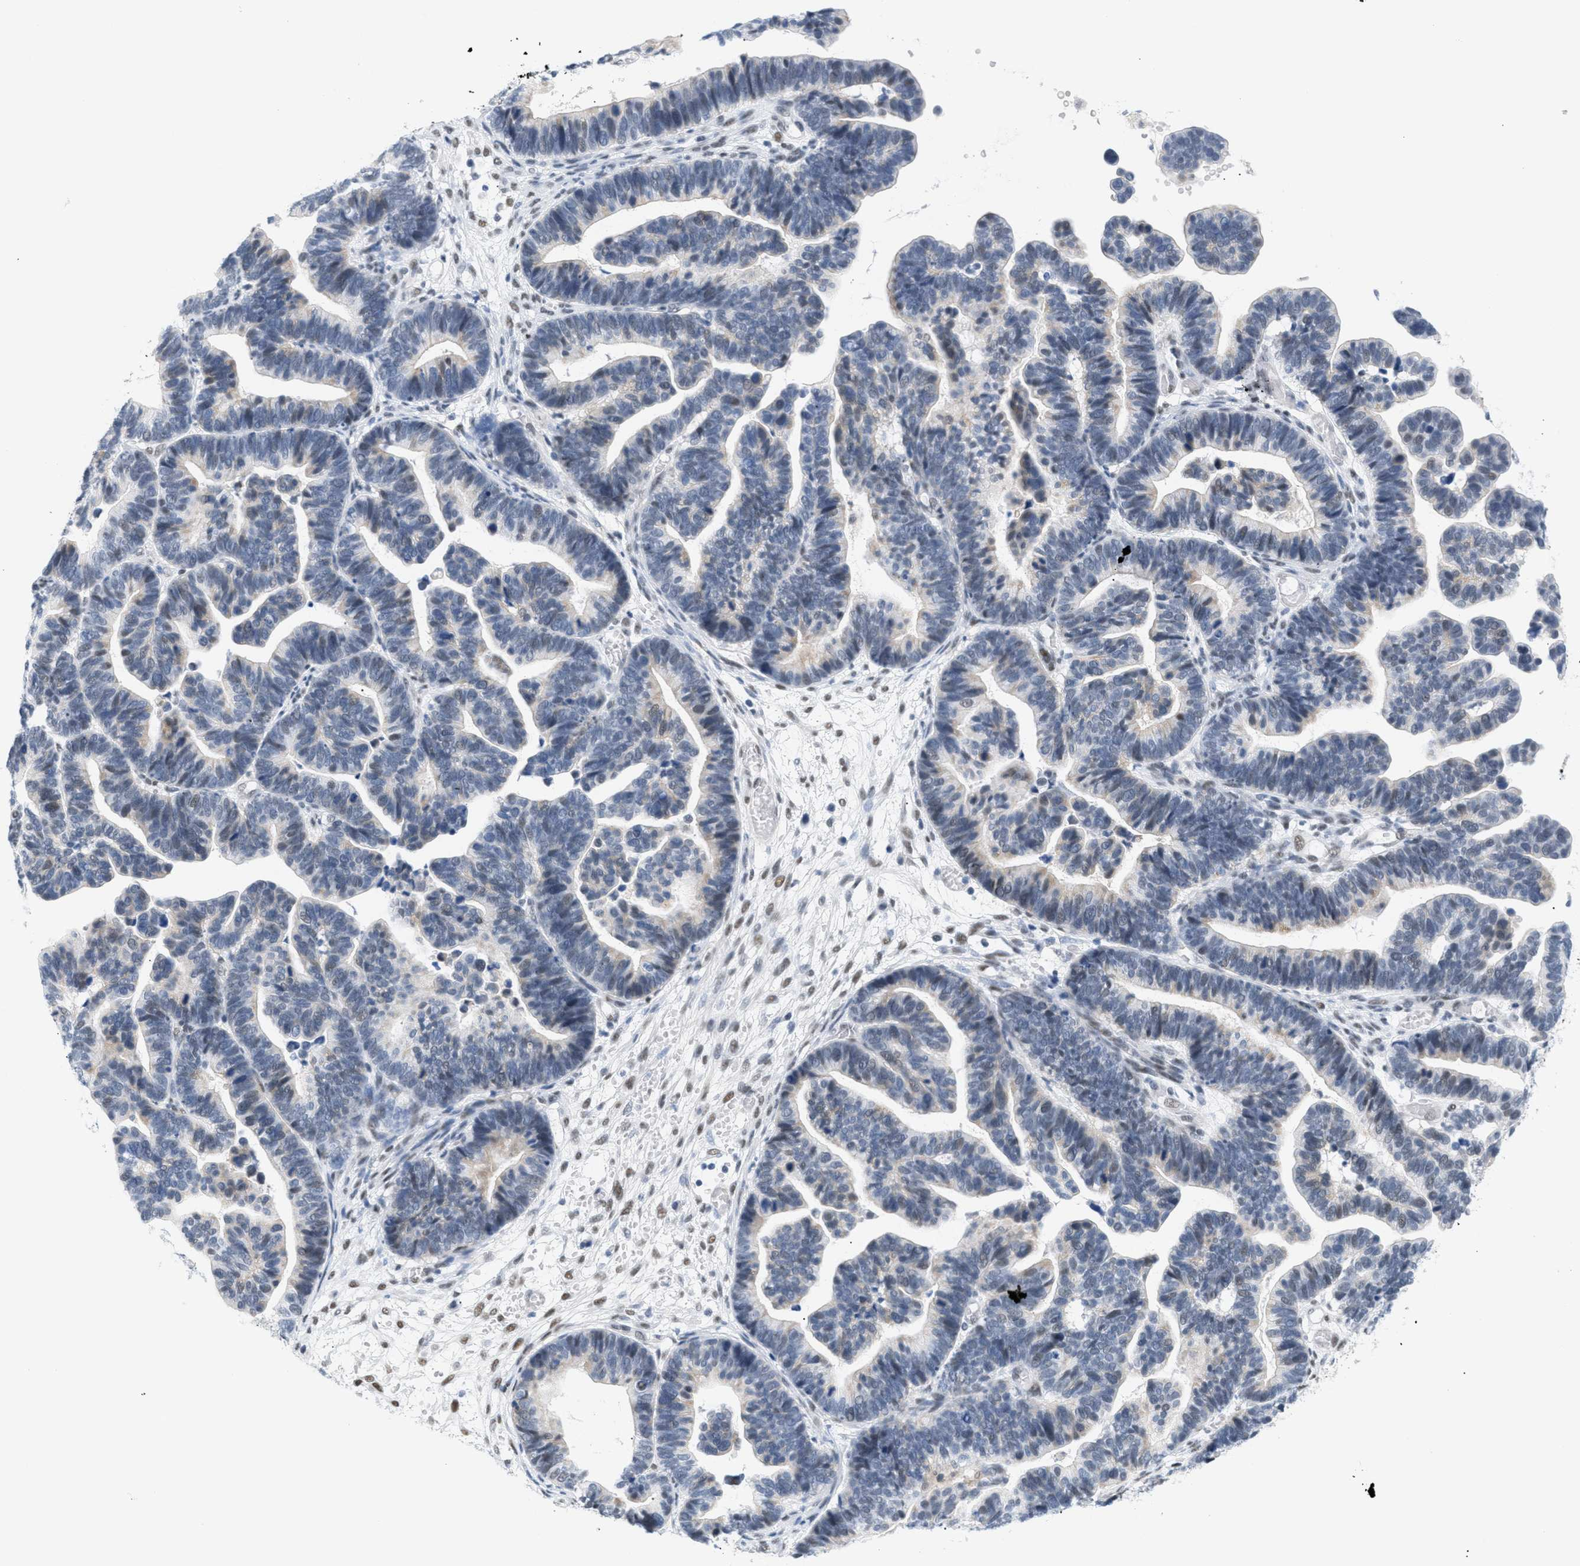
{"staining": {"intensity": "negative", "quantity": "none", "location": "none"}, "tissue": "ovarian cancer", "cell_type": "Tumor cells", "image_type": "cancer", "snomed": [{"axis": "morphology", "description": "Cystadenocarcinoma, serous, NOS"}, {"axis": "topography", "description": "Ovary"}], "caption": "The IHC image has no significant expression in tumor cells of ovarian cancer tissue.", "gene": "ELN", "patient": {"sex": "female", "age": 56}}